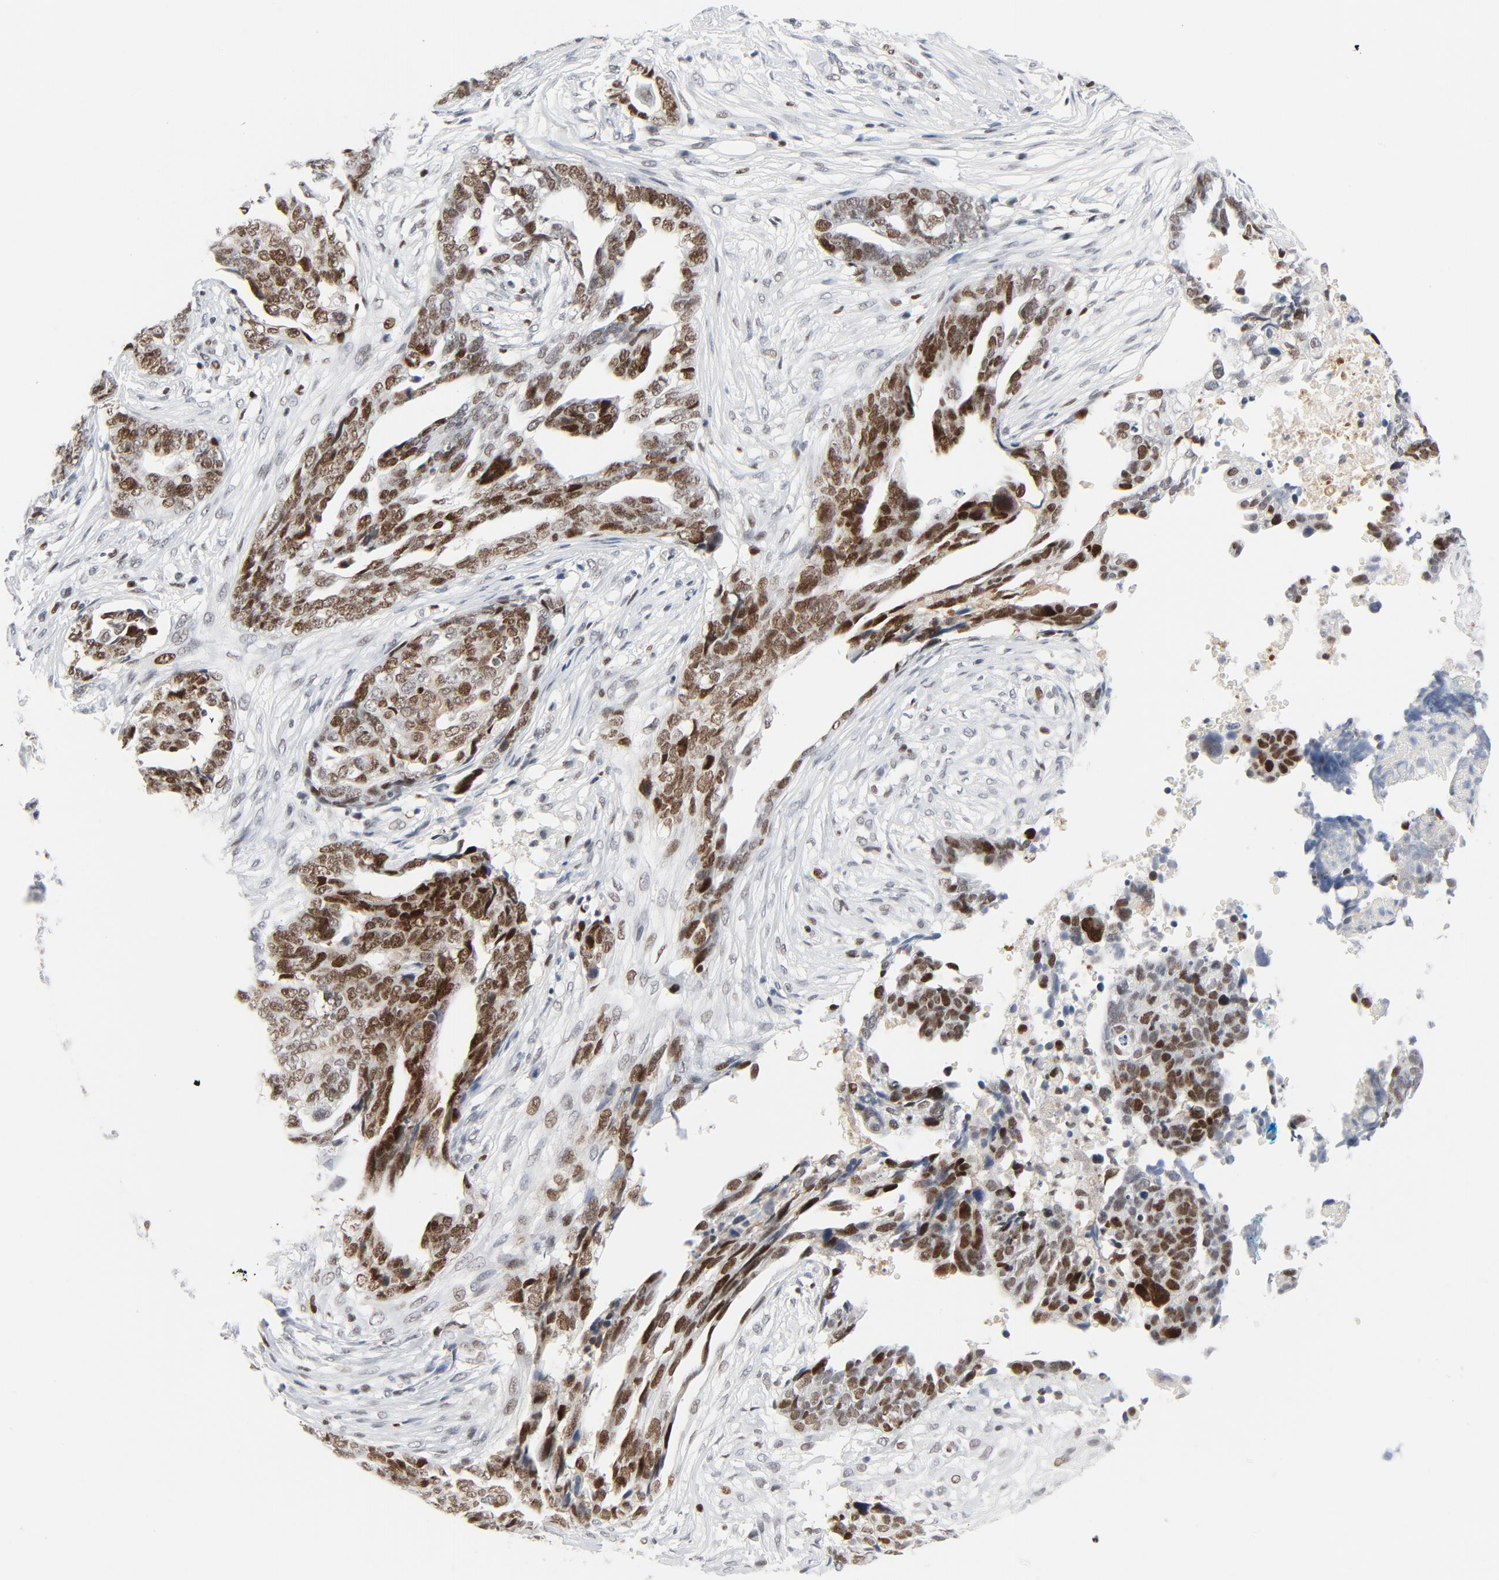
{"staining": {"intensity": "moderate", "quantity": ">75%", "location": "nuclear"}, "tissue": "ovarian cancer", "cell_type": "Tumor cells", "image_type": "cancer", "snomed": [{"axis": "morphology", "description": "Normal tissue, NOS"}, {"axis": "morphology", "description": "Cystadenocarcinoma, serous, NOS"}, {"axis": "topography", "description": "Fallopian tube"}, {"axis": "topography", "description": "Ovary"}], "caption": "Approximately >75% of tumor cells in ovarian cancer show moderate nuclear protein positivity as visualized by brown immunohistochemical staining.", "gene": "POLD1", "patient": {"sex": "female", "age": 56}}